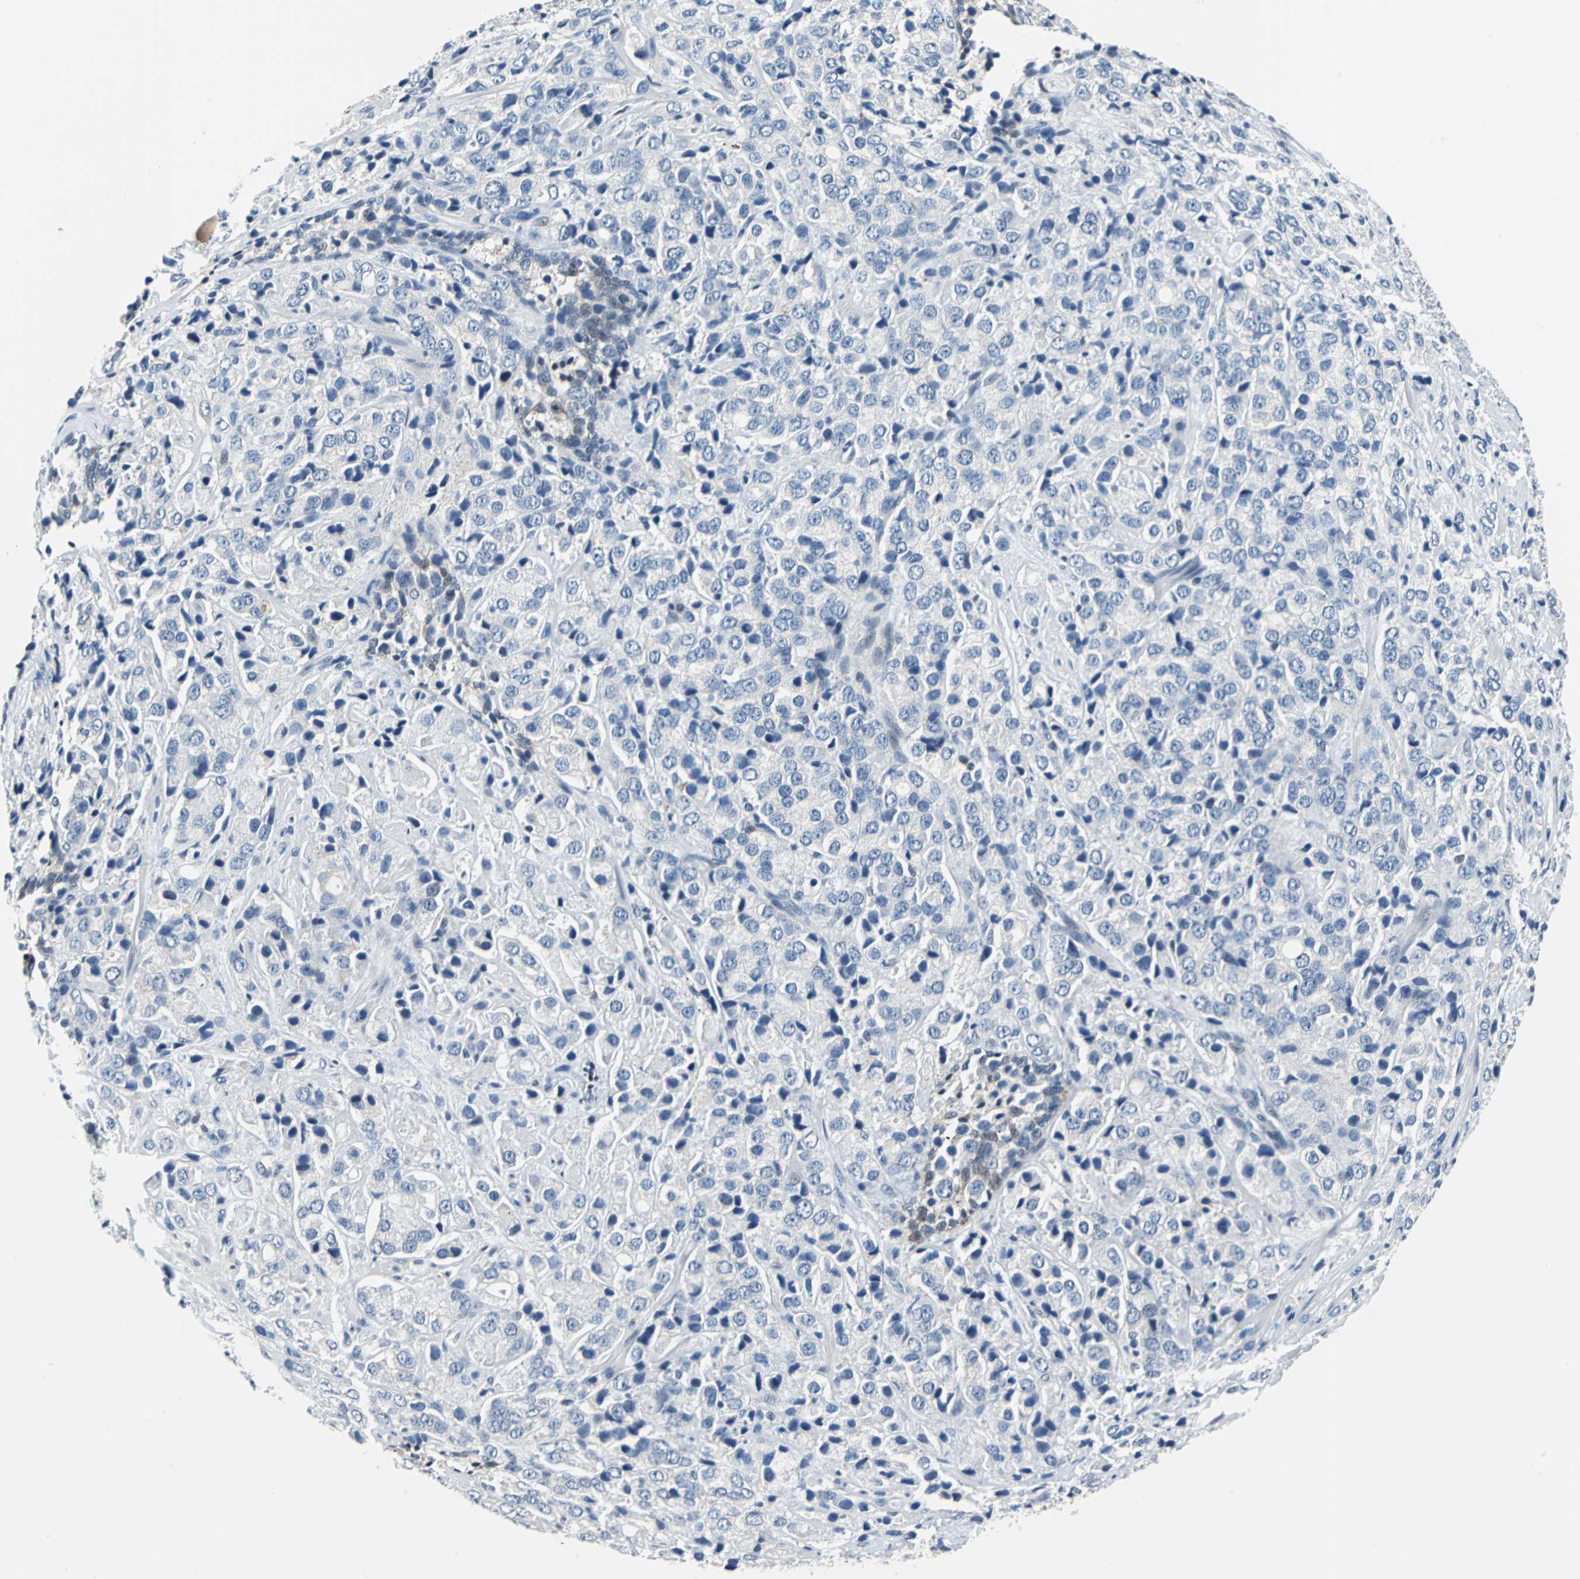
{"staining": {"intensity": "negative", "quantity": "none", "location": "none"}, "tissue": "prostate cancer", "cell_type": "Tumor cells", "image_type": "cancer", "snomed": [{"axis": "morphology", "description": "Adenocarcinoma, High grade"}, {"axis": "topography", "description": "Prostate"}], "caption": "There is no significant expression in tumor cells of prostate cancer (adenocarcinoma (high-grade)).", "gene": "HCFC2", "patient": {"sex": "male", "age": 70}}